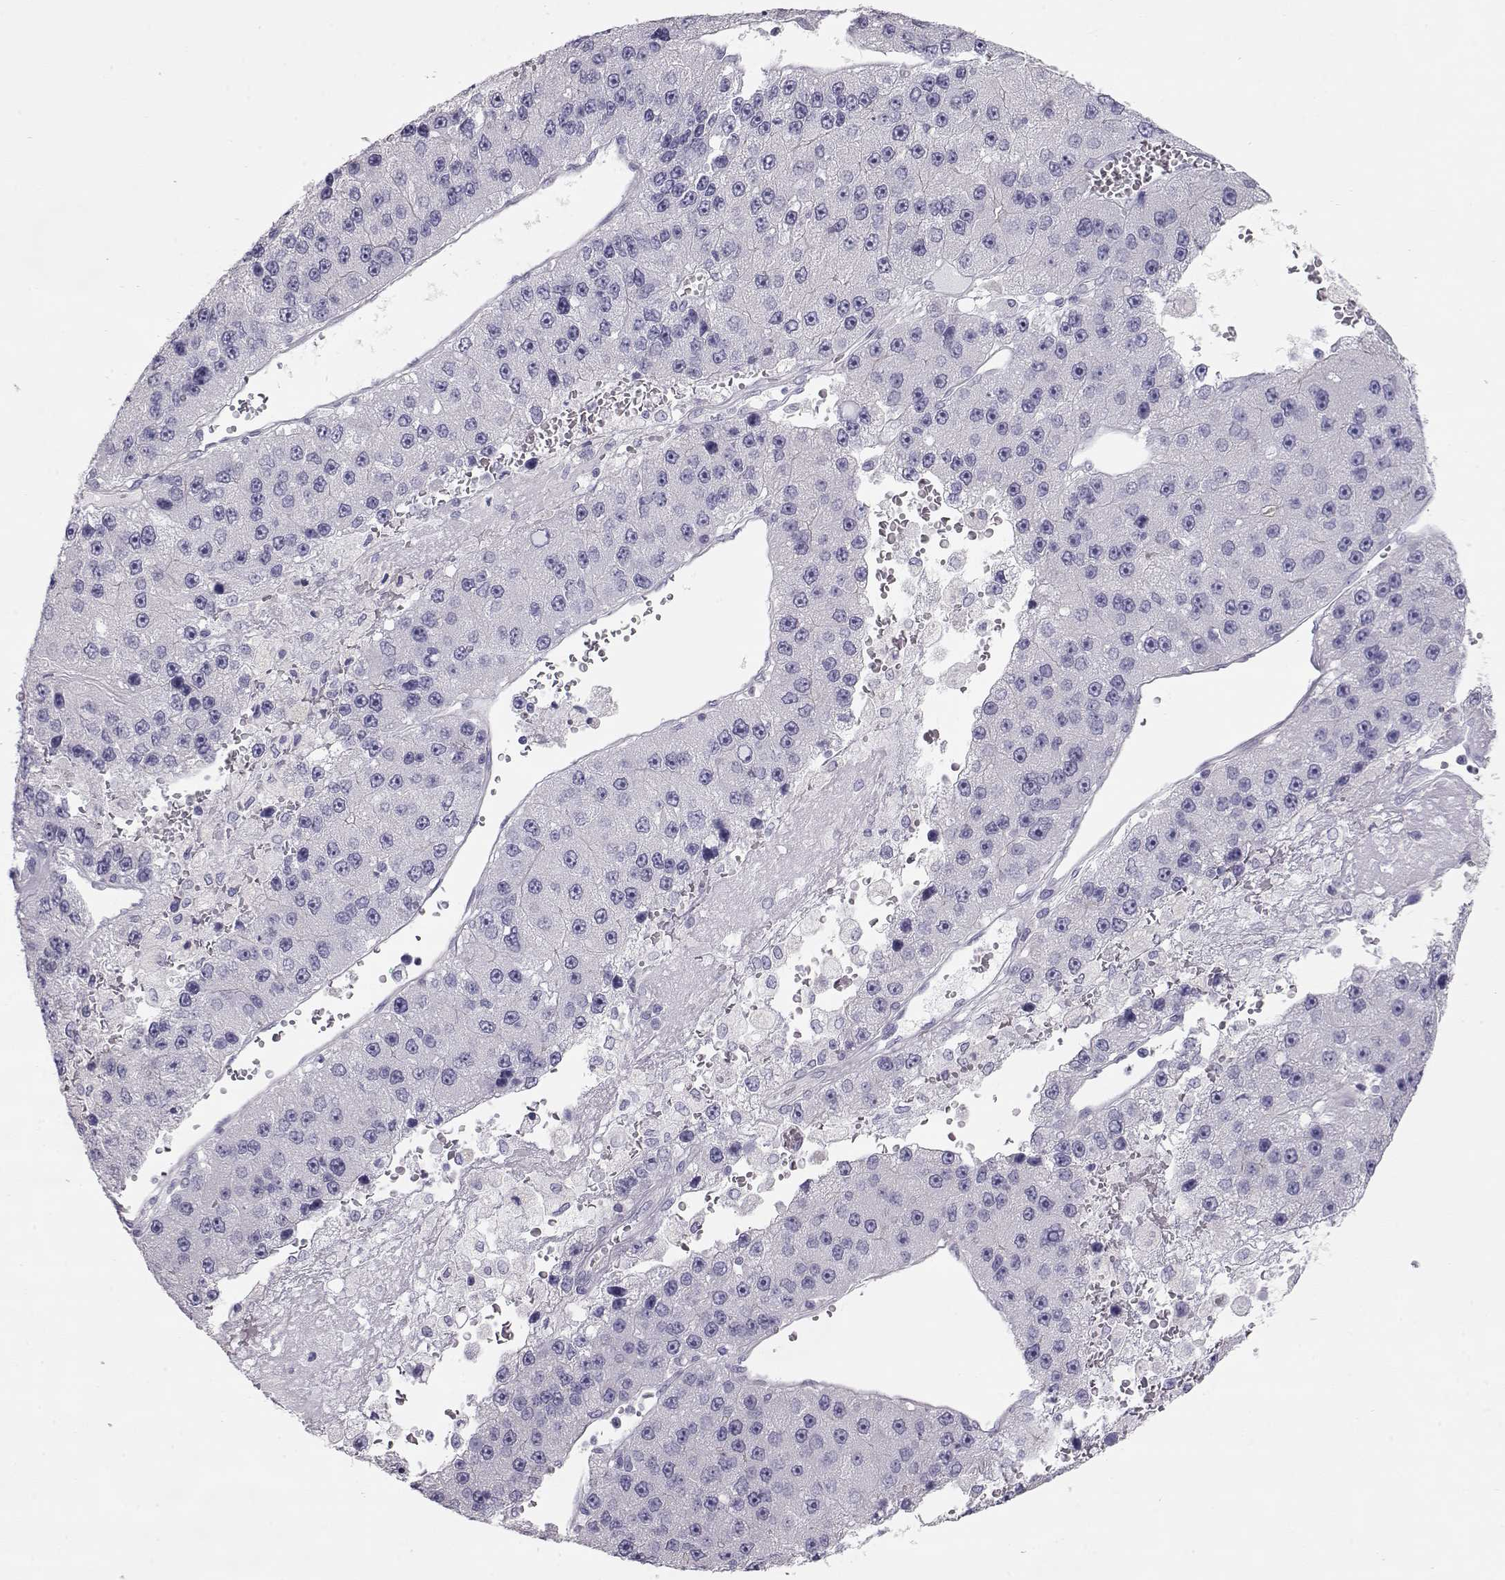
{"staining": {"intensity": "negative", "quantity": "none", "location": "none"}, "tissue": "liver cancer", "cell_type": "Tumor cells", "image_type": "cancer", "snomed": [{"axis": "morphology", "description": "Carcinoma, Hepatocellular, NOS"}, {"axis": "topography", "description": "Liver"}], "caption": "An immunohistochemistry (IHC) histopathology image of hepatocellular carcinoma (liver) is shown. There is no staining in tumor cells of hepatocellular carcinoma (liver).", "gene": "SLITRK3", "patient": {"sex": "female", "age": 73}}